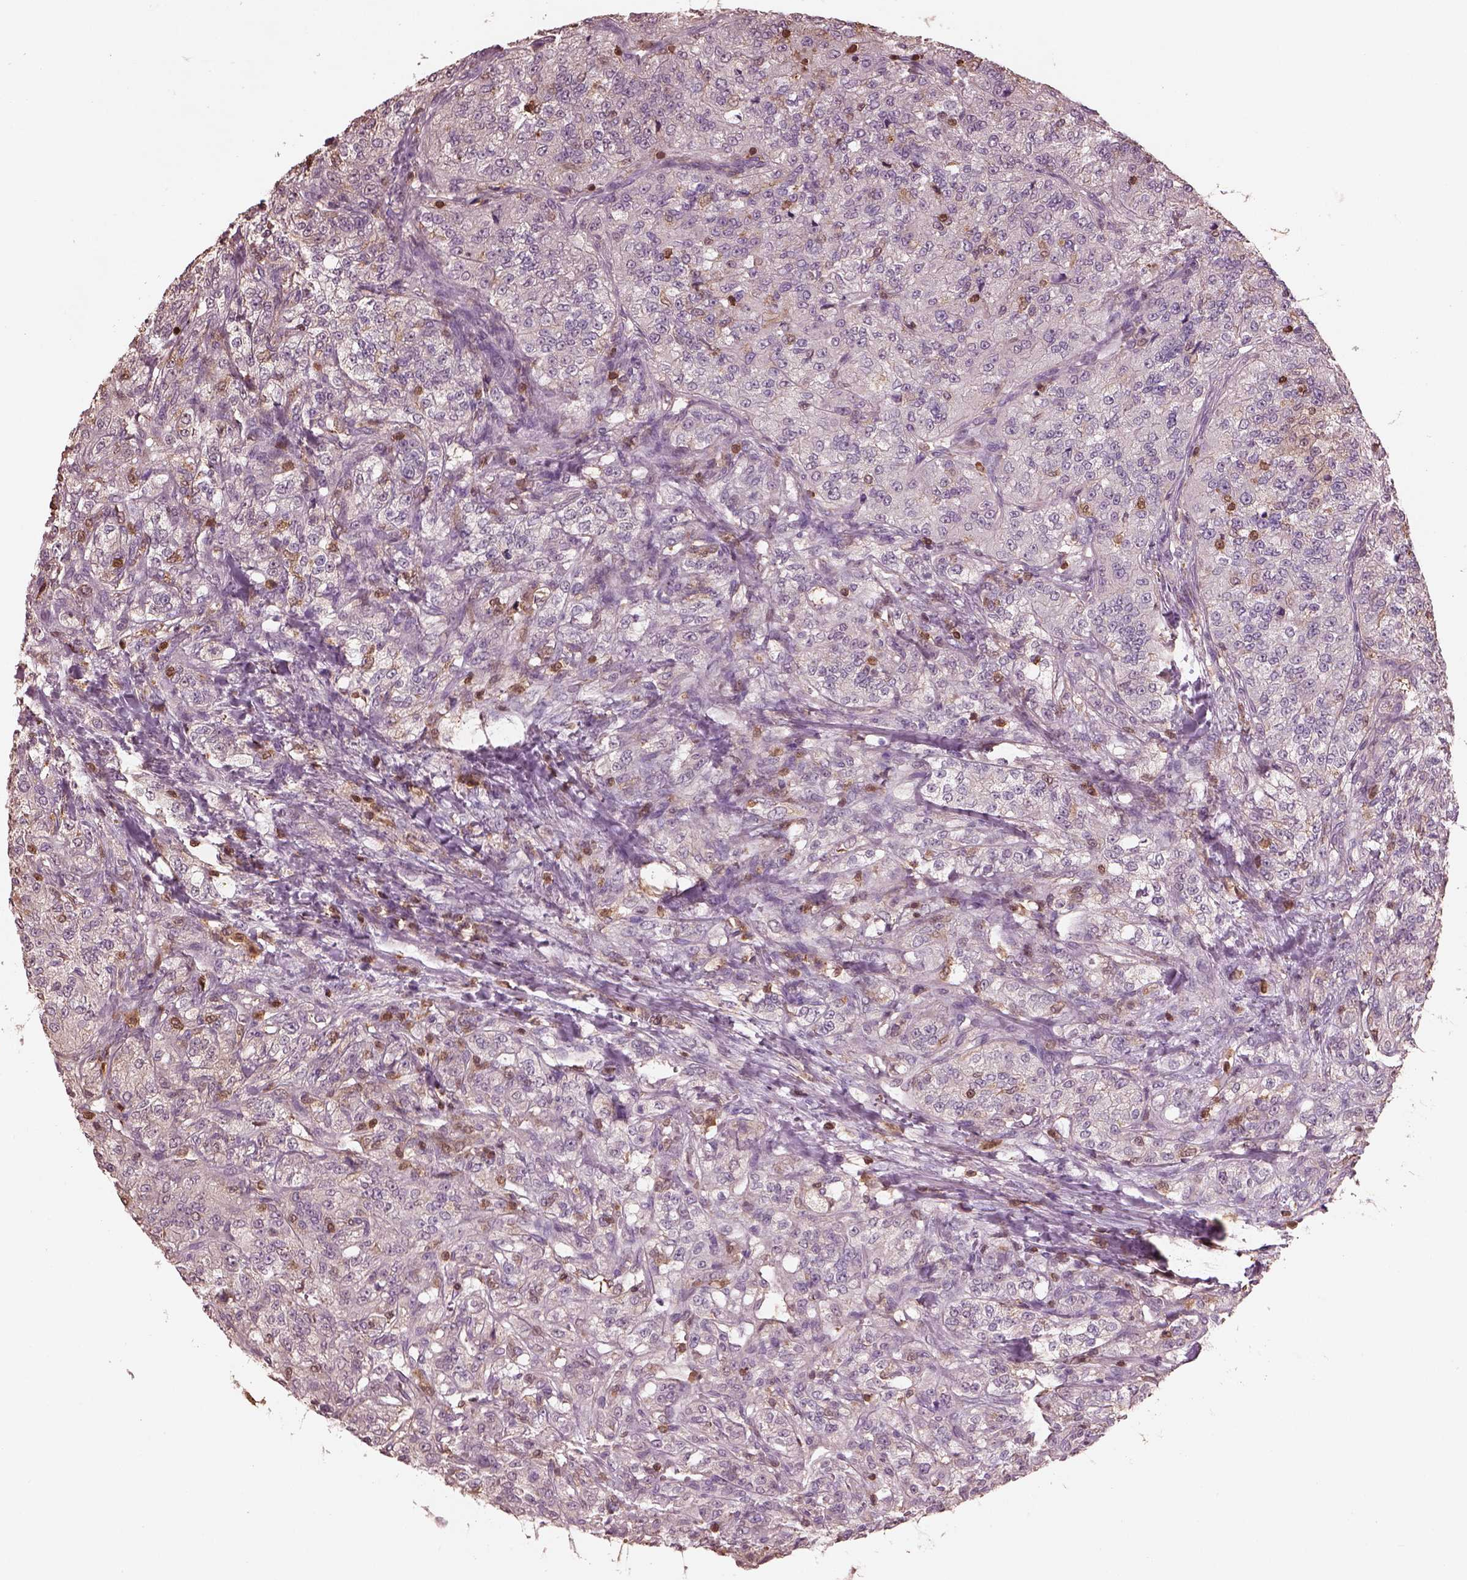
{"staining": {"intensity": "negative", "quantity": "none", "location": "none"}, "tissue": "renal cancer", "cell_type": "Tumor cells", "image_type": "cancer", "snomed": [{"axis": "morphology", "description": "Adenocarcinoma, NOS"}, {"axis": "topography", "description": "Kidney"}], "caption": "Renal cancer was stained to show a protein in brown. There is no significant positivity in tumor cells.", "gene": "IL31RA", "patient": {"sex": "female", "age": 63}}